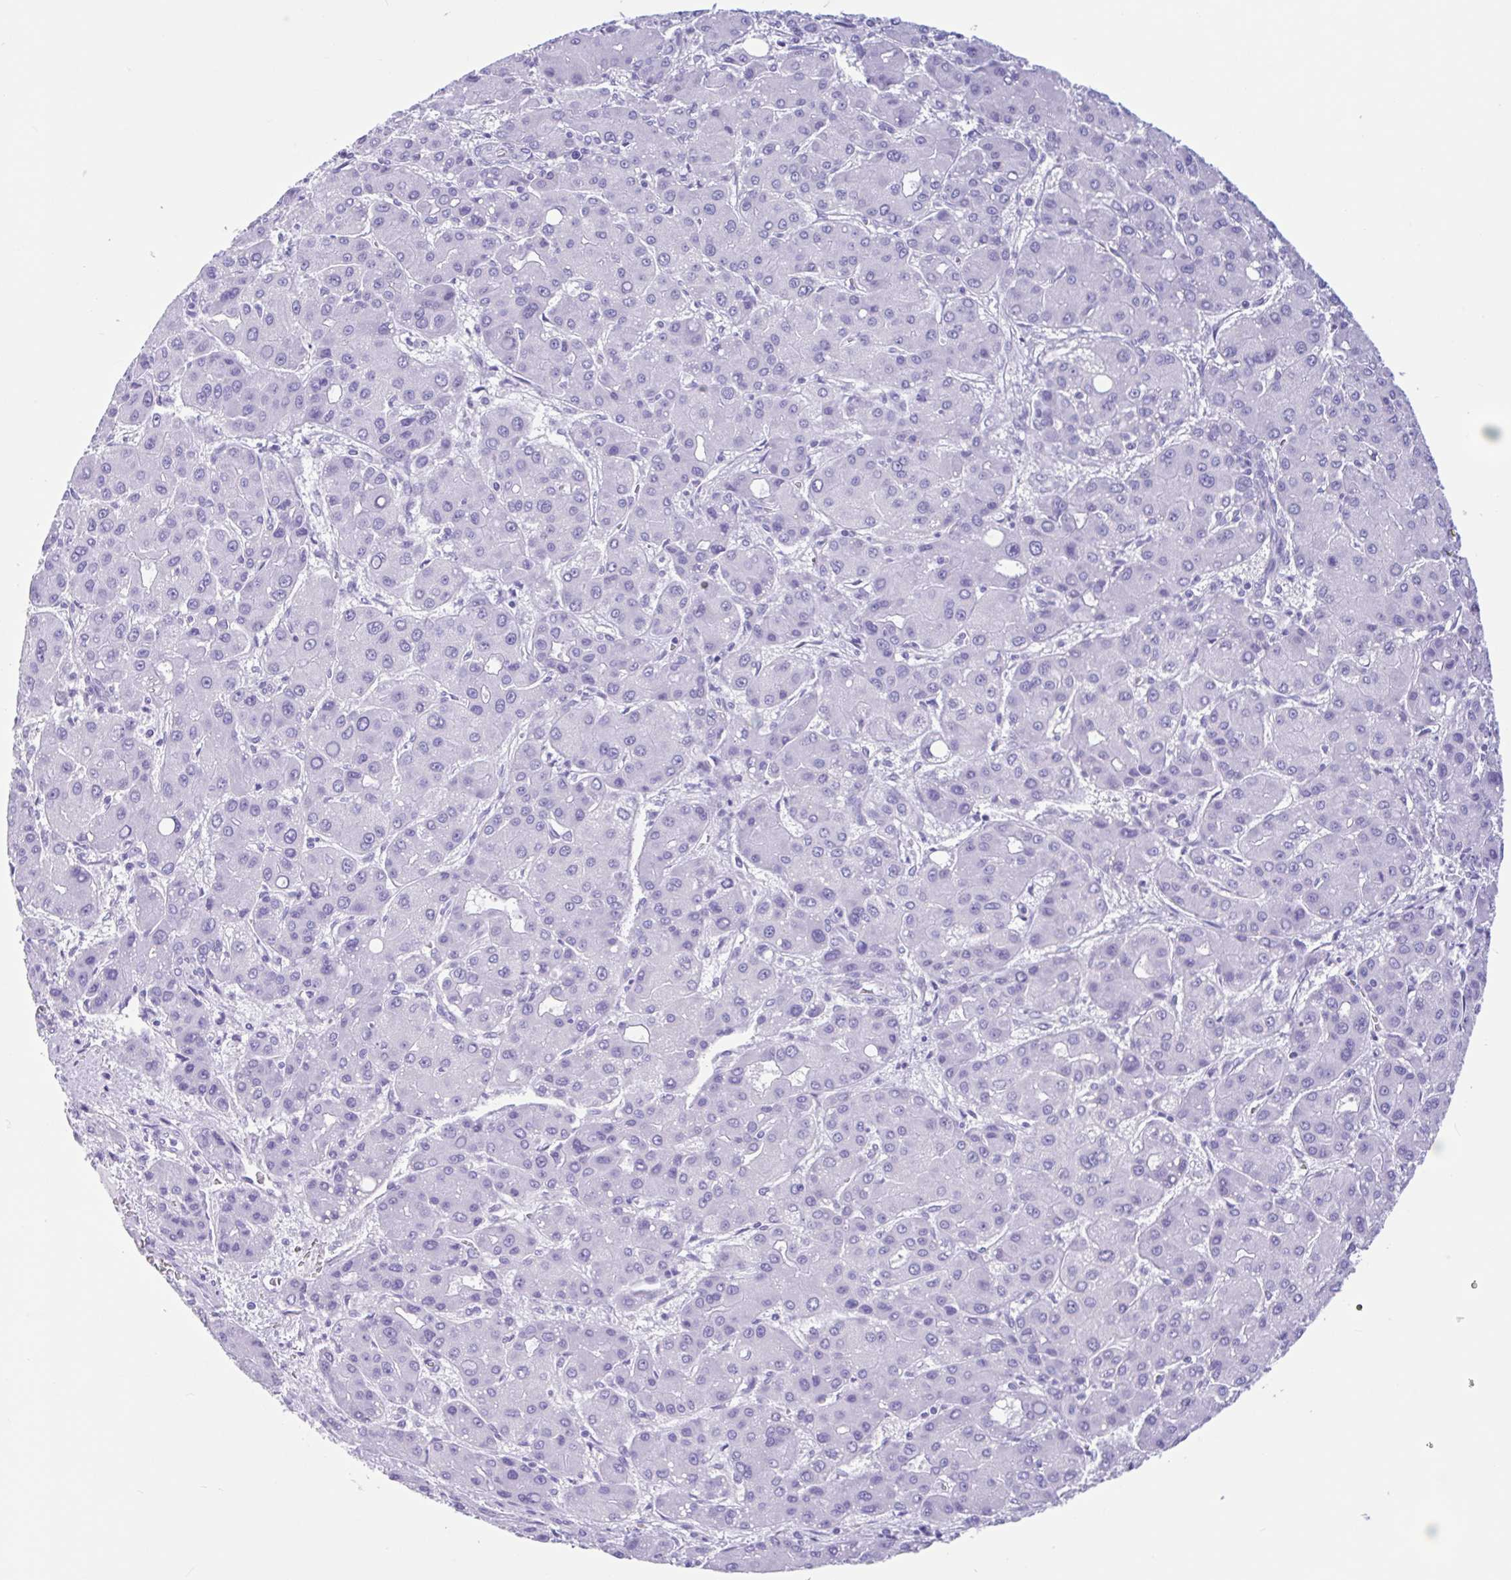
{"staining": {"intensity": "negative", "quantity": "none", "location": "none"}, "tissue": "liver cancer", "cell_type": "Tumor cells", "image_type": "cancer", "snomed": [{"axis": "morphology", "description": "Carcinoma, Hepatocellular, NOS"}, {"axis": "topography", "description": "Liver"}], "caption": "Tumor cells are negative for protein expression in human hepatocellular carcinoma (liver).", "gene": "IAPP", "patient": {"sex": "male", "age": 55}}